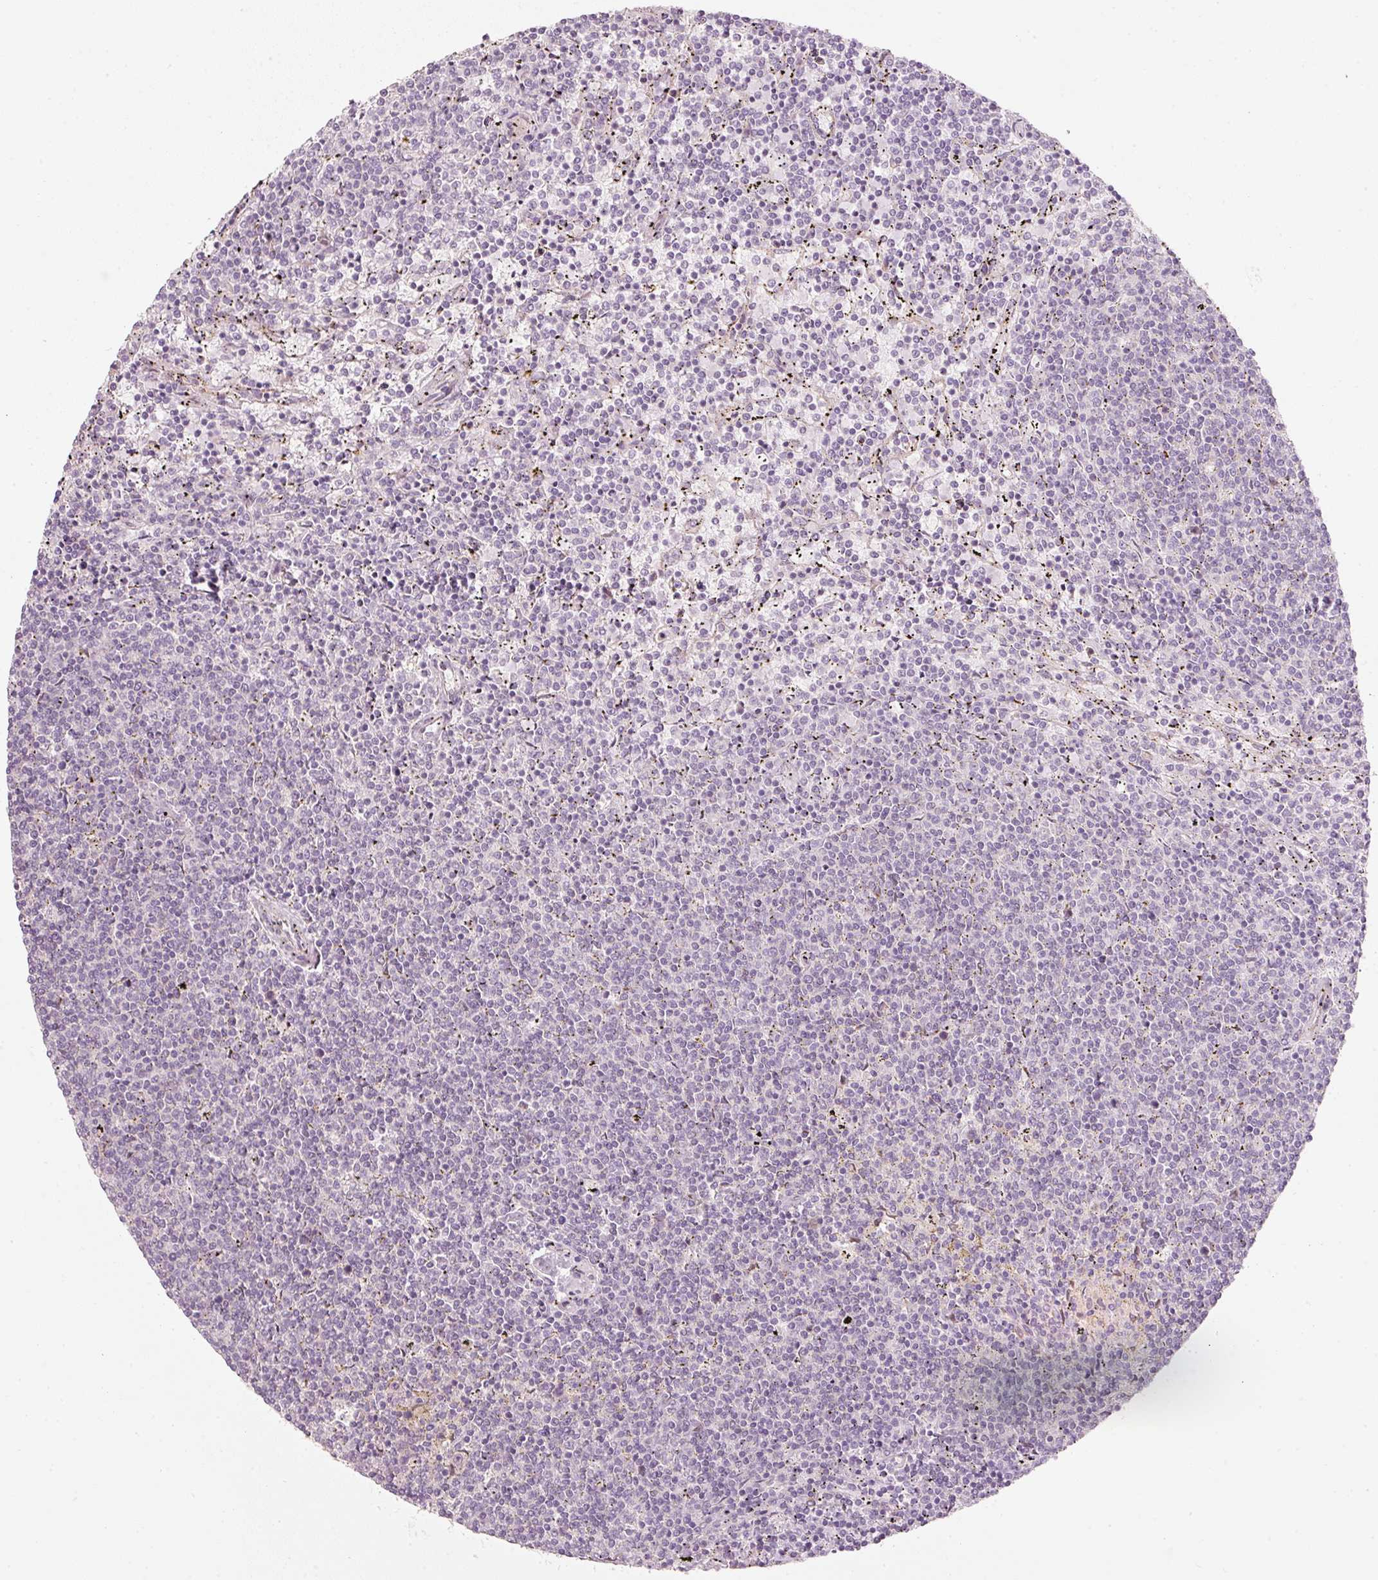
{"staining": {"intensity": "negative", "quantity": "none", "location": "none"}, "tissue": "lymphoma", "cell_type": "Tumor cells", "image_type": "cancer", "snomed": [{"axis": "morphology", "description": "Malignant lymphoma, non-Hodgkin's type, Low grade"}, {"axis": "topography", "description": "Spleen"}], "caption": "High power microscopy micrograph of an IHC image of low-grade malignant lymphoma, non-Hodgkin's type, revealing no significant positivity in tumor cells.", "gene": "SLC20A1", "patient": {"sex": "female", "age": 50}}